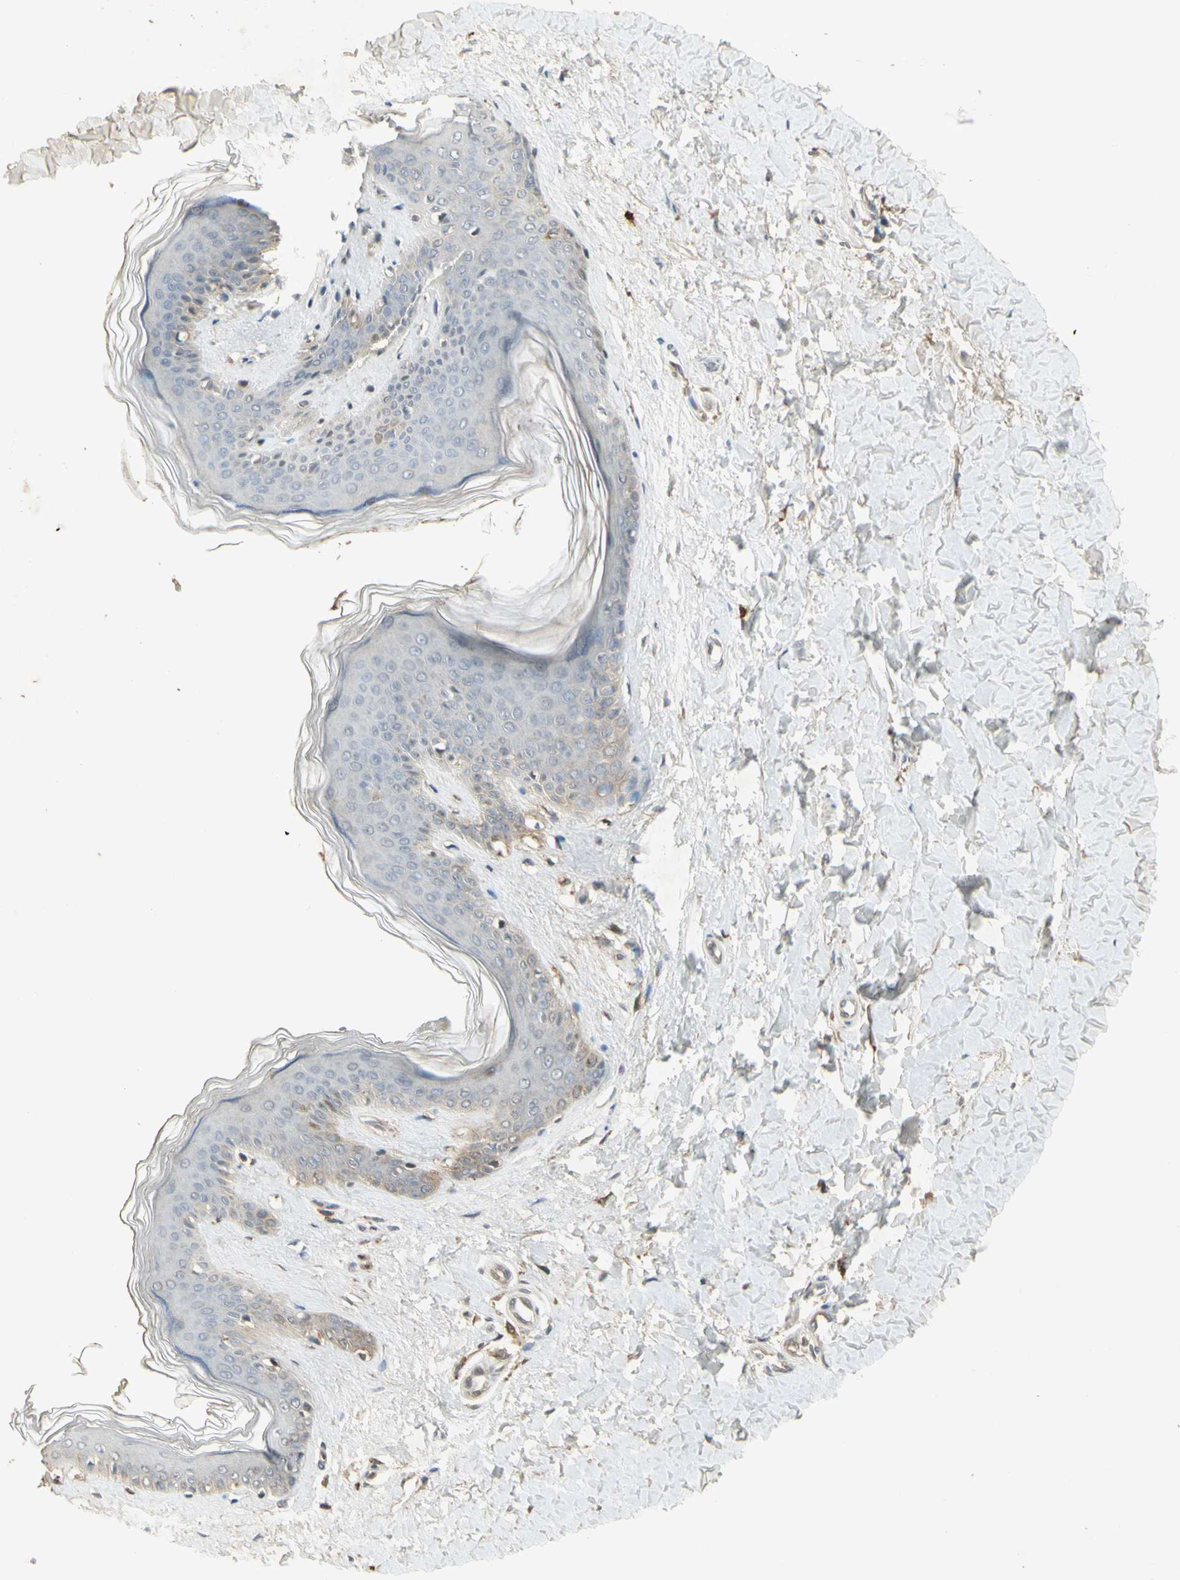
{"staining": {"intensity": "weak", "quantity": "25%-75%", "location": "cytoplasmic/membranous"}, "tissue": "skin", "cell_type": "Fibroblasts", "image_type": "normal", "snomed": [{"axis": "morphology", "description": "Normal tissue, NOS"}, {"axis": "topography", "description": "Skin"}], "caption": "Human skin stained for a protein (brown) displays weak cytoplasmic/membranous positive positivity in about 25%-75% of fibroblasts.", "gene": "NRG4", "patient": {"sex": "female", "age": 41}}